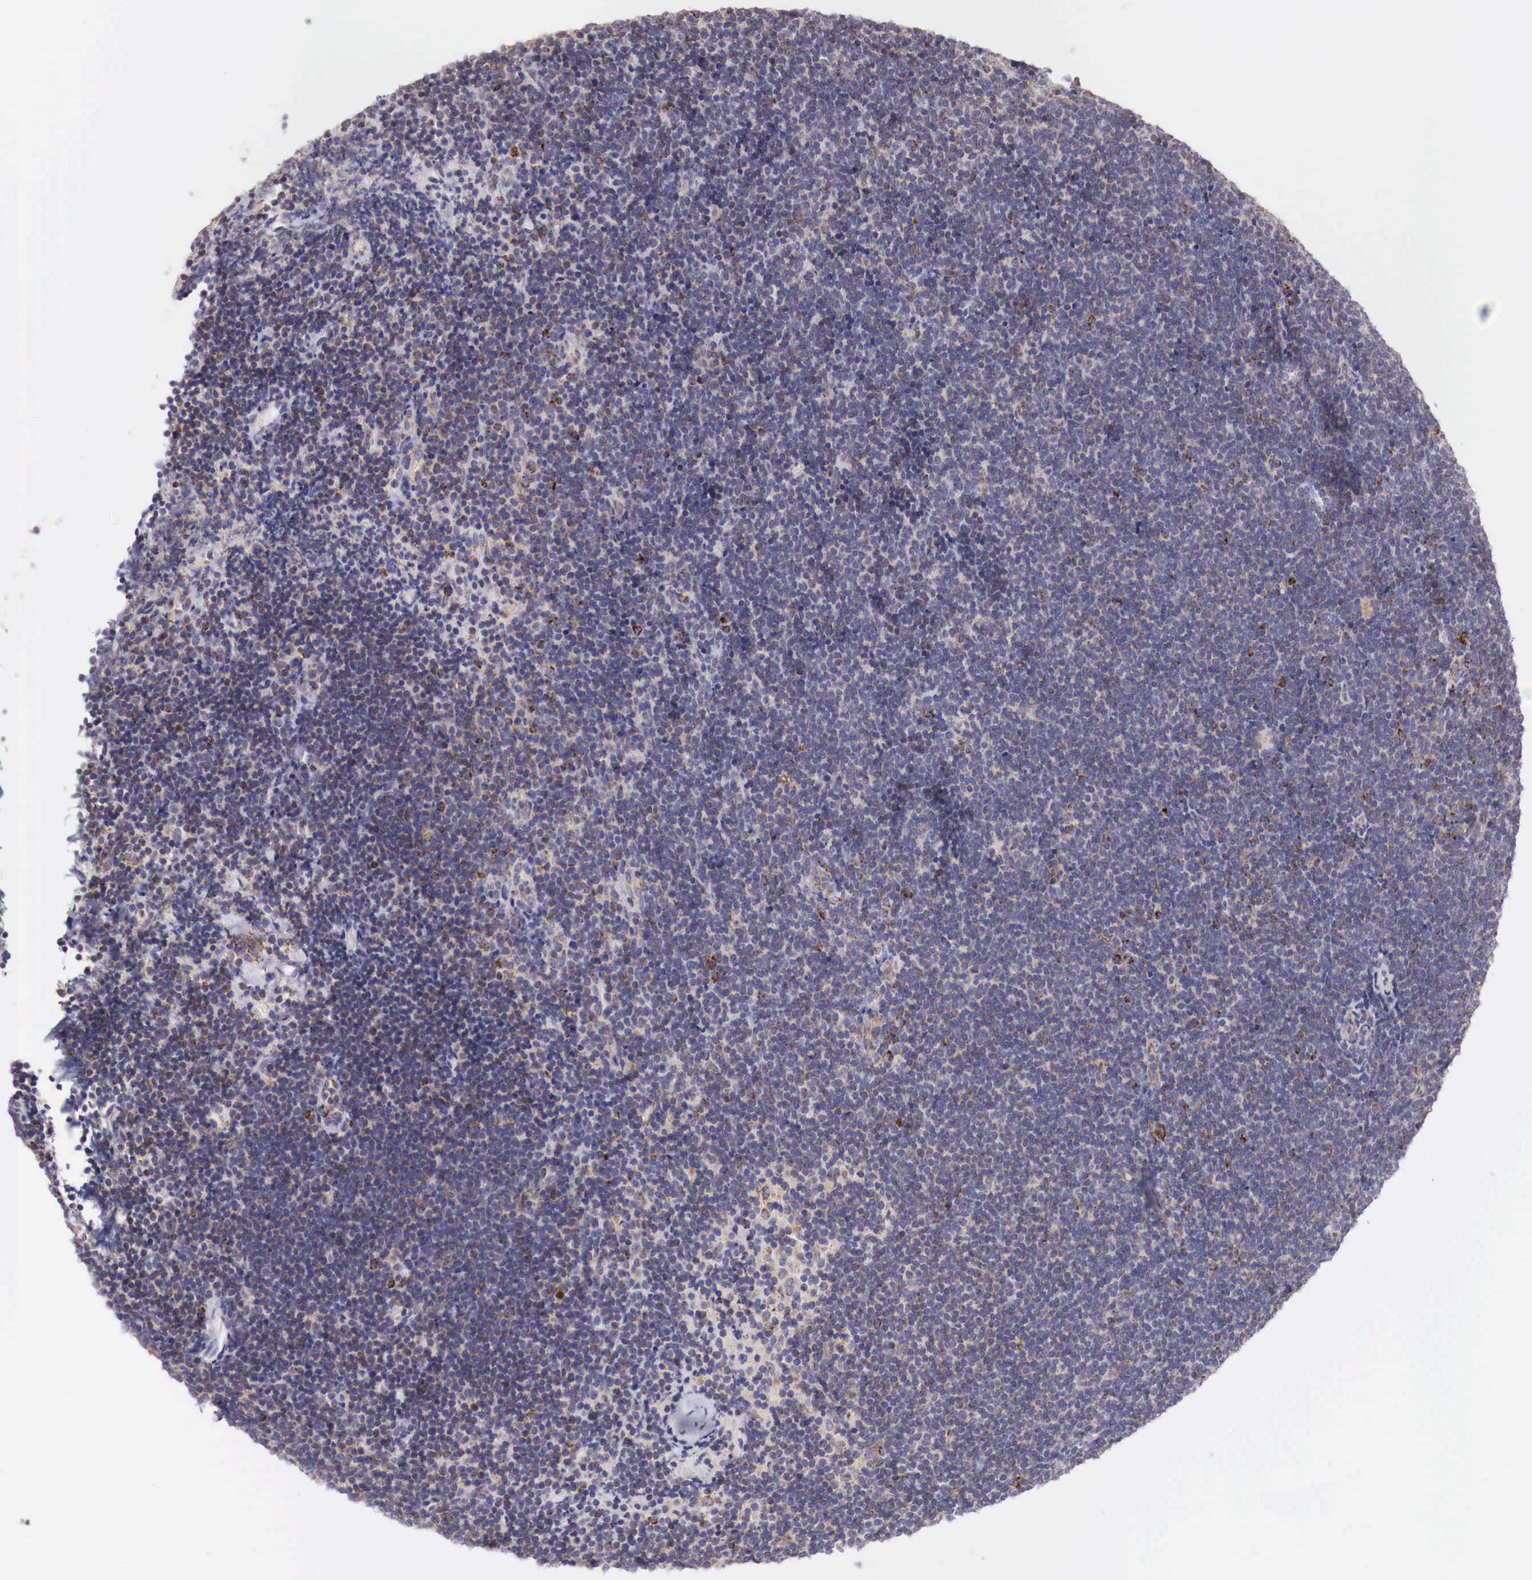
{"staining": {"intensity": "moderate", "quantity": "<25%", "location": "cytoplasmic/membranous"}, "tissue": "lymphoma", "cell_type": "Tumor cells", "image_type": "cancer", "snomed": [{"axis": "morphology", "description": "Malignant lymphoma, non-Hodgkin's type, Low grade"}, {"axis": "topography", "description": "Lymph node"}], "caption": "Lymphoma stained for a protein (brown) reveals moderate cytoplasmic/membranous positive staining in about <25% of tumor cells.", "gene": "XPNPEP3", "patient": {"sex": "female", "age": 51}}